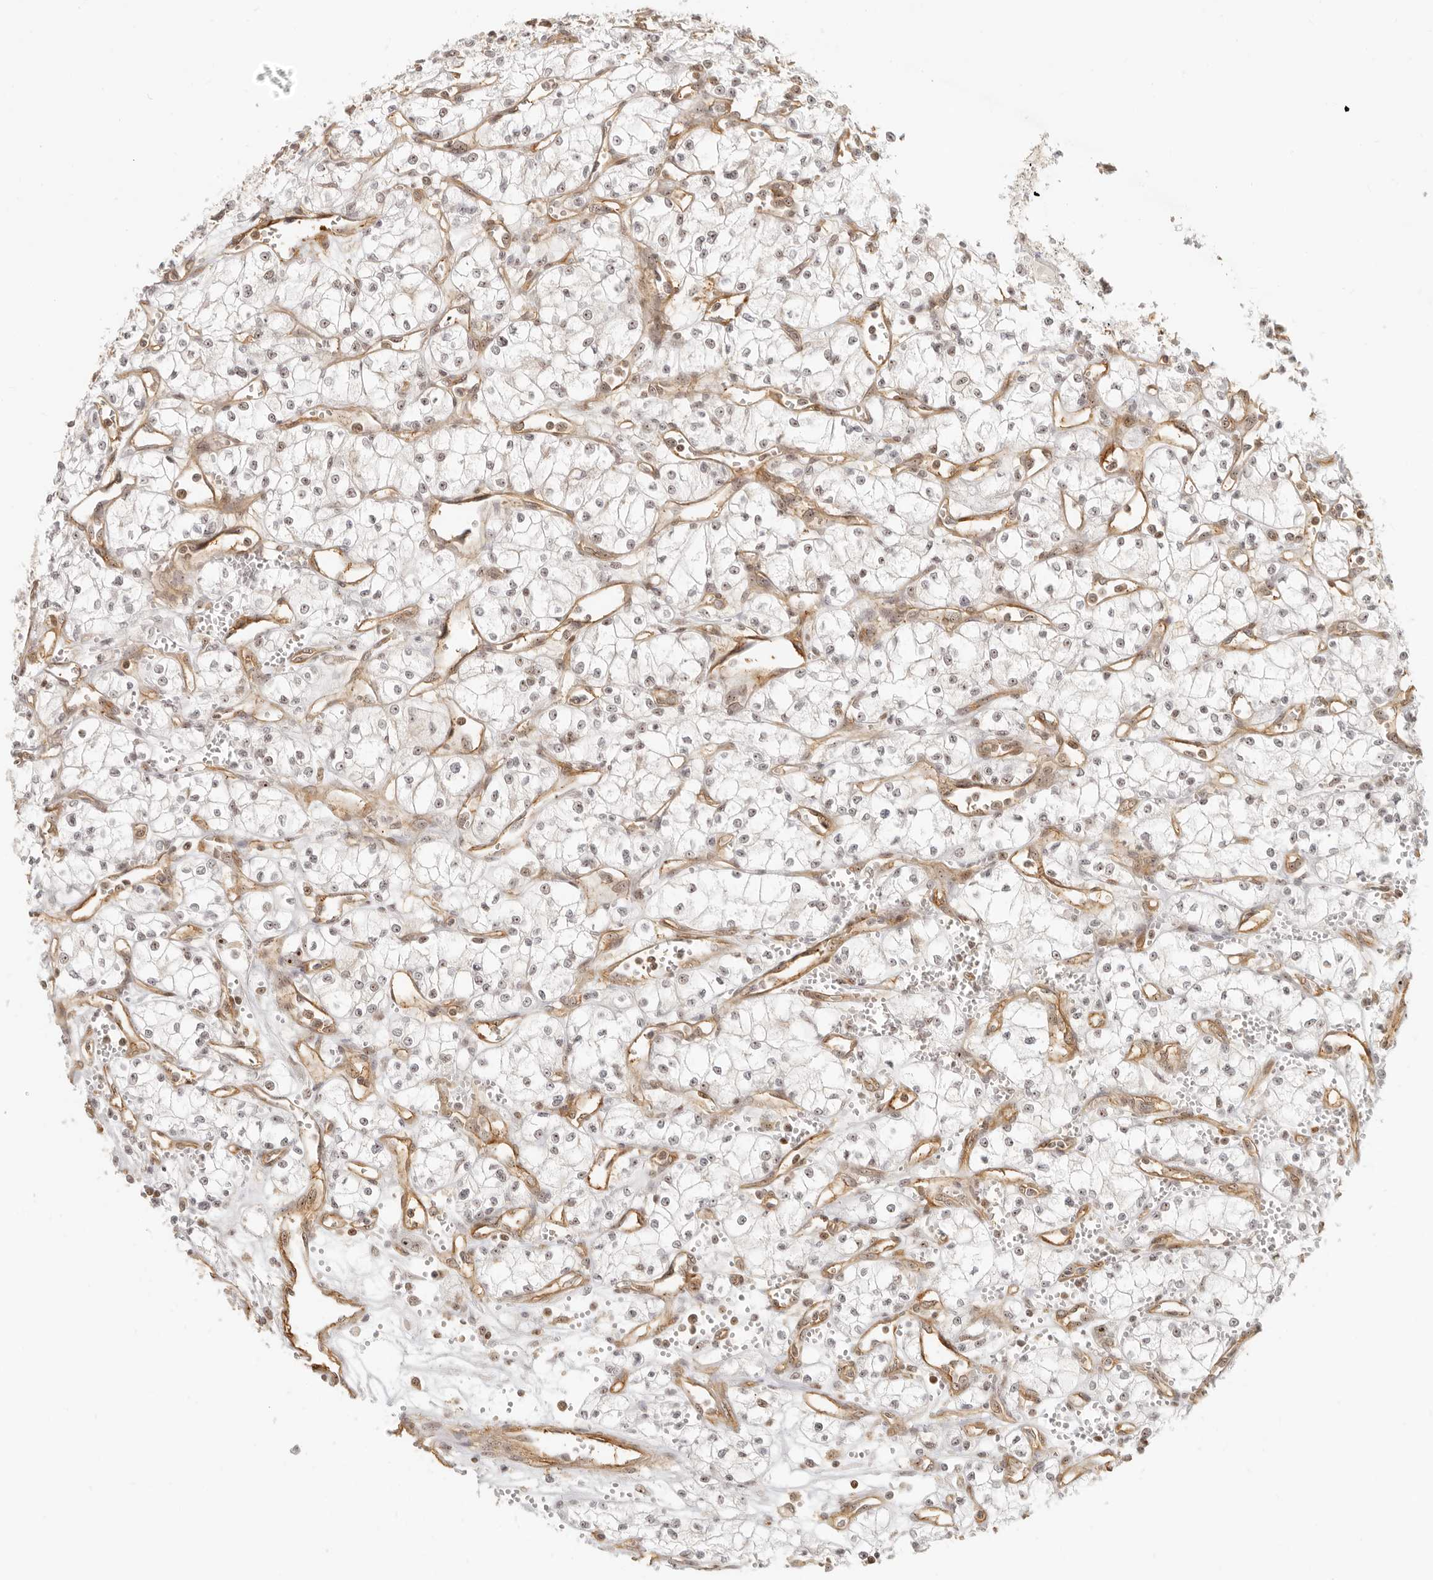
{"staining": {"intensity": "weak", "quantity": ">75%", "location": "nuclear"}, "tissue": "renal cancer", "cell_type": "Tumor cells", "image_type": "cancer", "snomed": [{"axis": "morphology", "description": "Adenocarcinoma, NOS"}, {"axis": "topography", "description": "Kidney"}], "caption": "Renal cancer (adenocarcinoma) stained for a protein demonstrates weak nuclear positivity in tumor cells. (IHC, brightfield microscopy, high magnification).", "gene": "BAP1", "patient": {"sex": "male", "age": 59}}